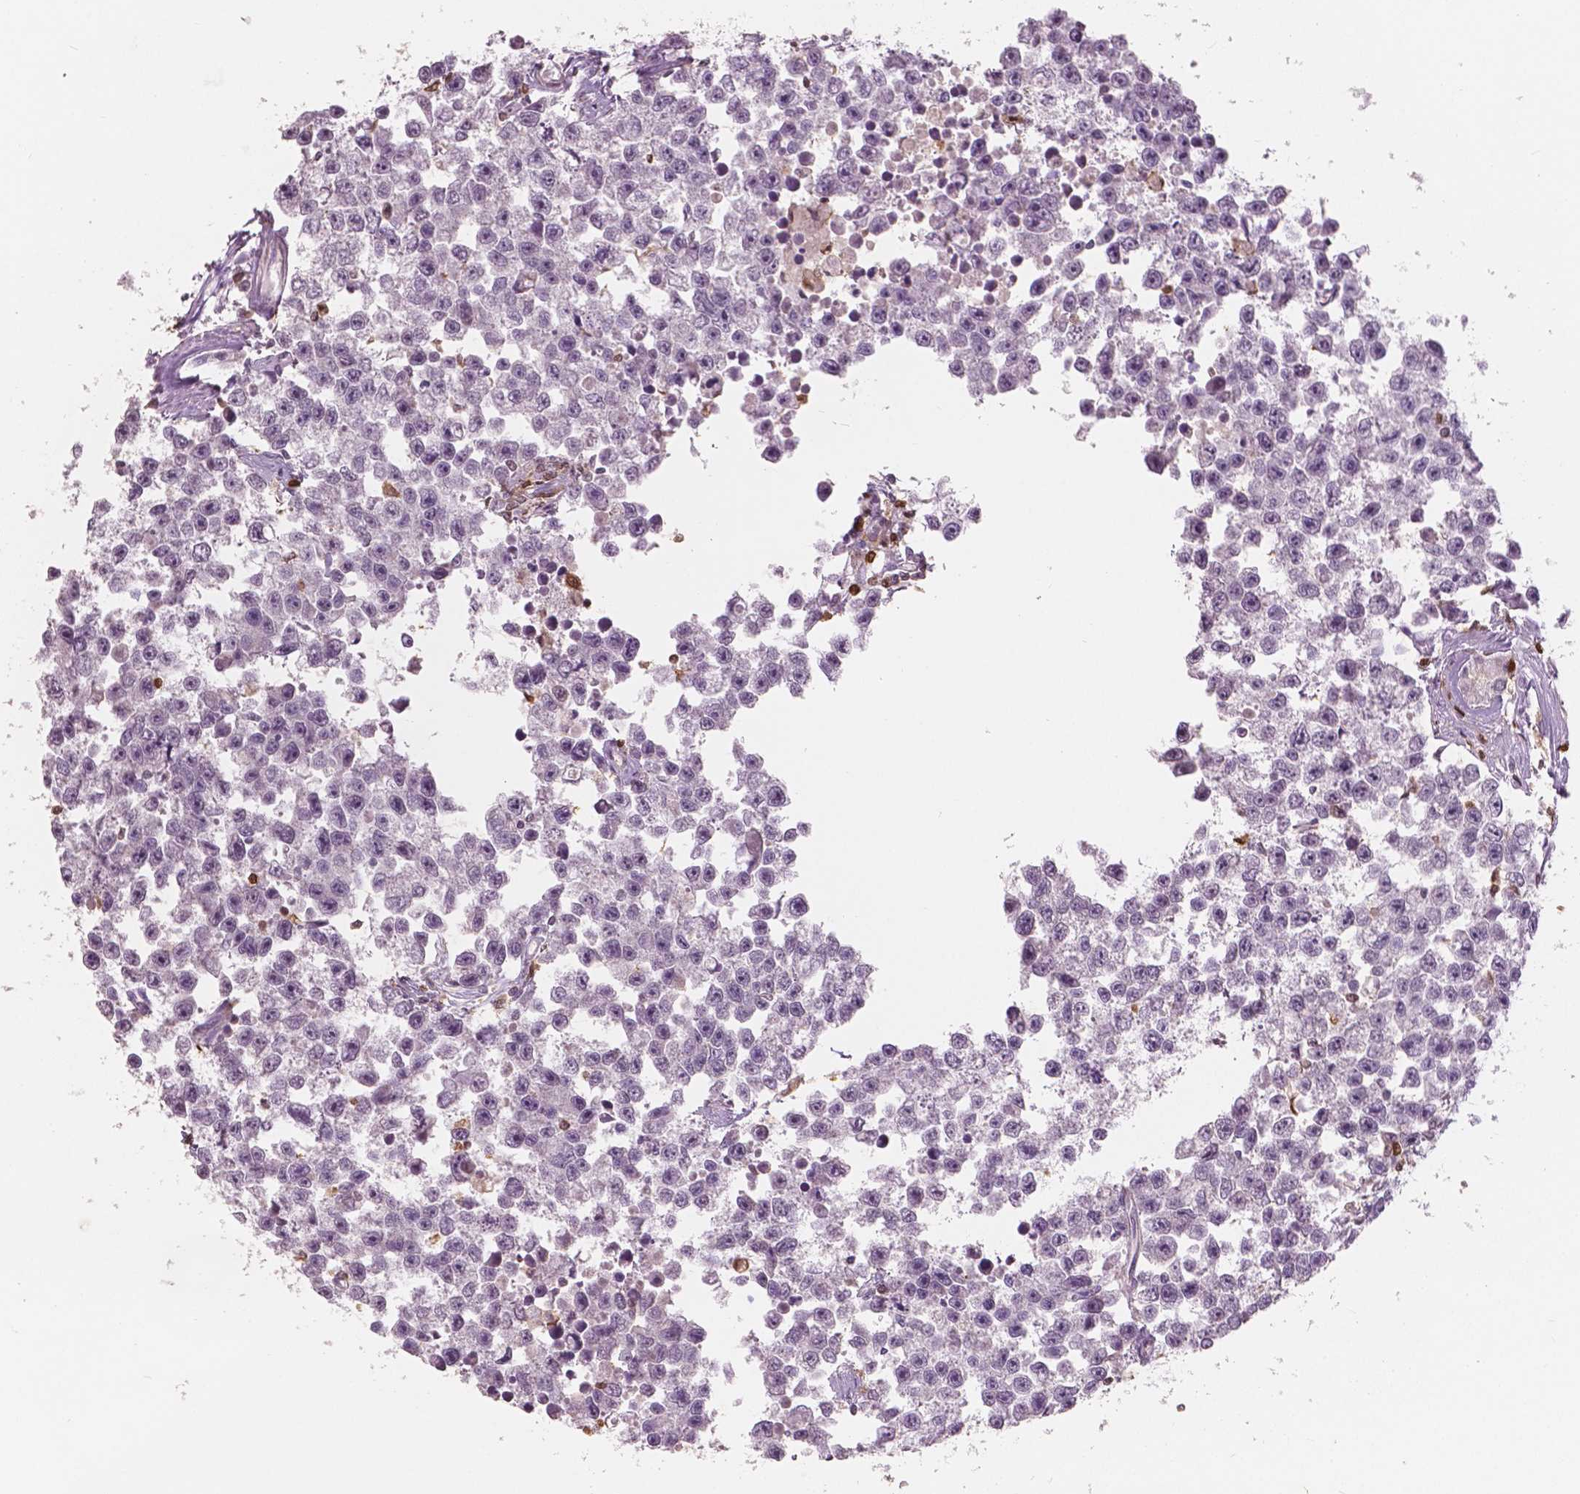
{"staining": {"intensity": "negative", "quantity": "none", "location": "none"}, "tissue": "testis cancer", "cell_type": "Tumor cells", "image_type": "cancer", "snomed": [{"axis": "morphology", "description": "Seminoma, NOS"}, {"axis": "topography", "description": "Testis"}], "caption": "IHC of seminoma (testis) shows no expression in tumor cells.", "gene": "S100A4", "patient": {"sex": "male", "age": 26}}